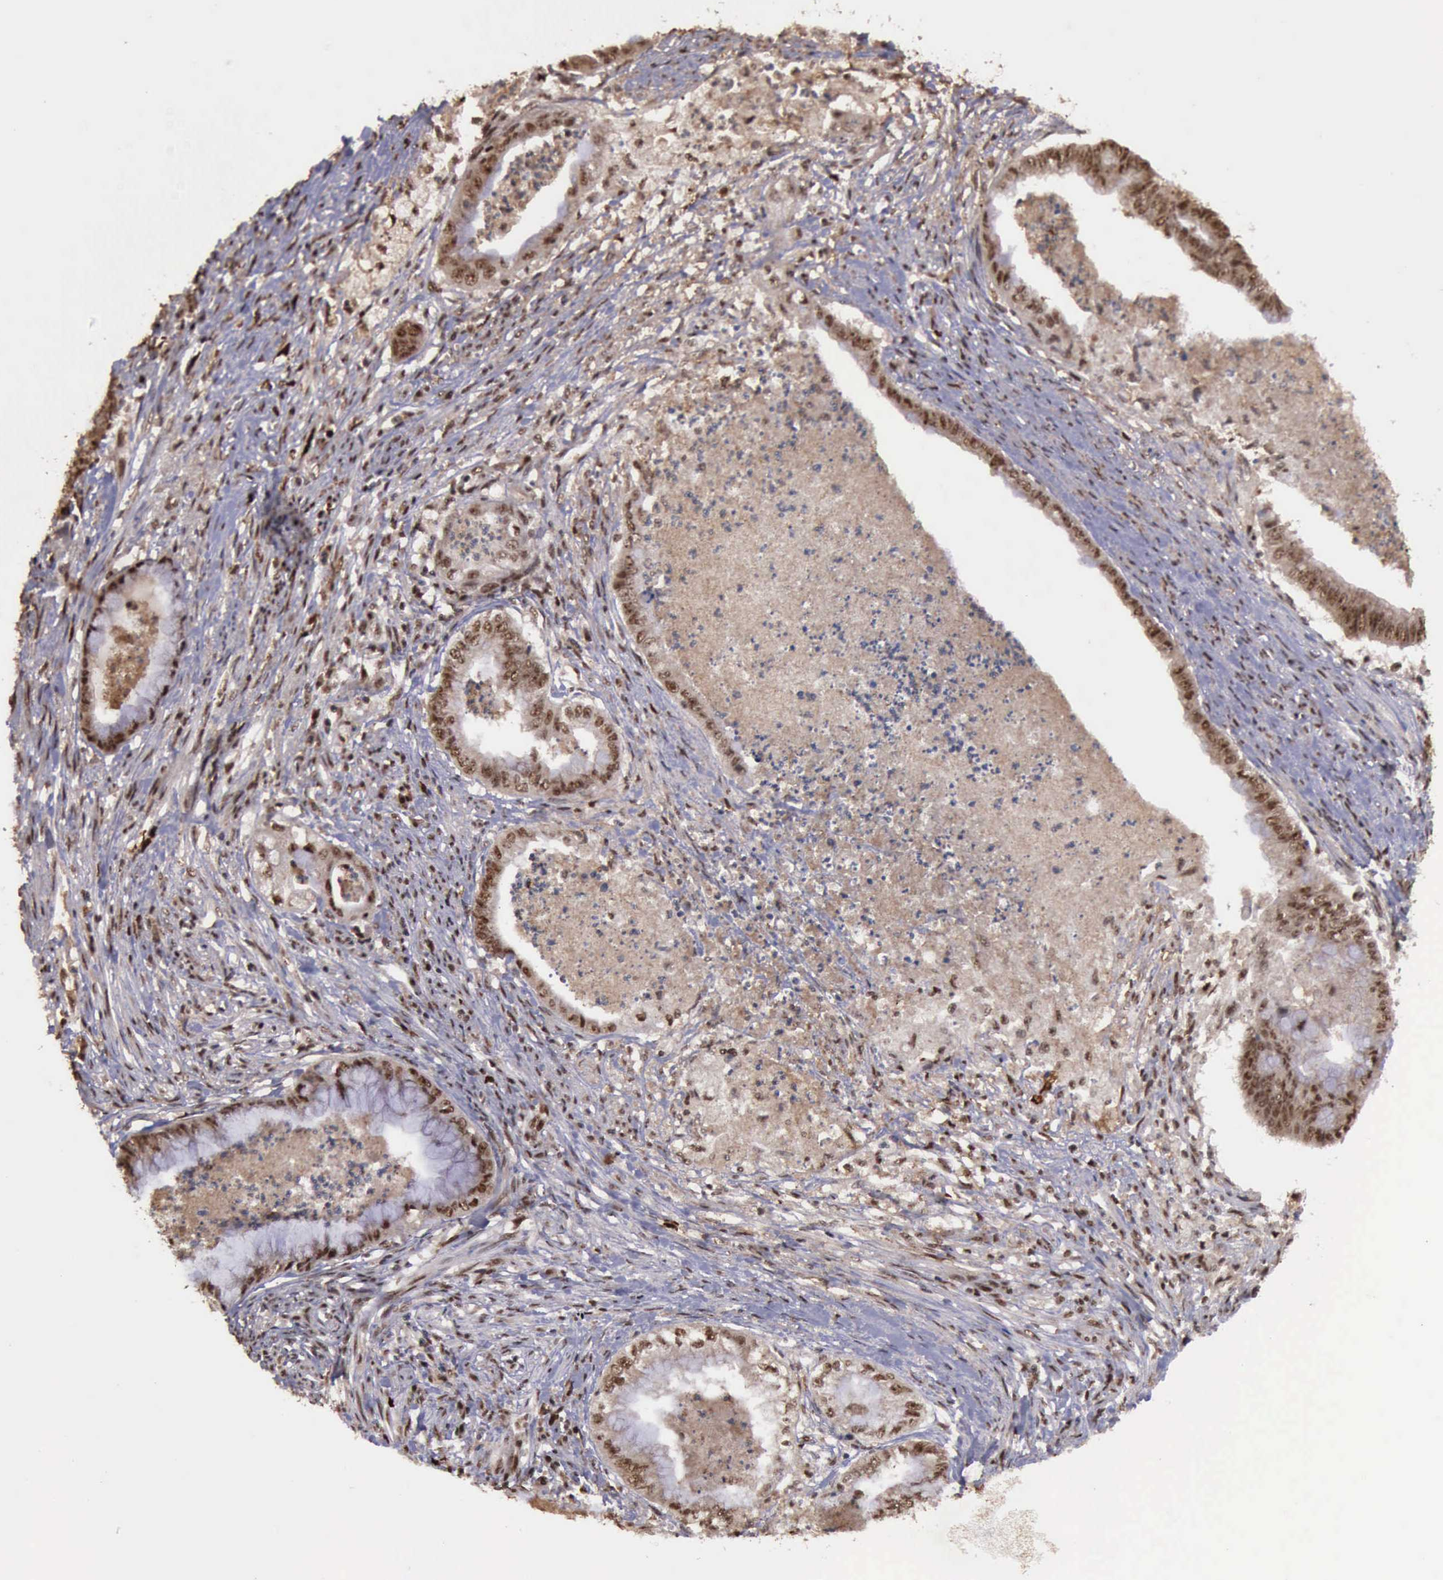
{"staining": {"intensity": "moderate", "quantity": ">75%", "location": "cytoplasmic/membranous,nuclear"}, "tissue": "endometrial cancer", "cell_type": "Tumor cells", "image_type": "cancer", "snomed": [{"axis": "morphology", "description": "Necrosis, NOS"}, {"axis": "morphology", "description": "Adenocarcinoma, NOS"}, {"axis": "topography", "description": "Endometrium"}], "caption": "Endometrial adenocarcinoma tissue shows moderate cytoplasmic/membranous and nuclear staining in about >75% of tumor cells", "gene": "TRMT2A", "patient": {"sex": "female", "age": 79}}